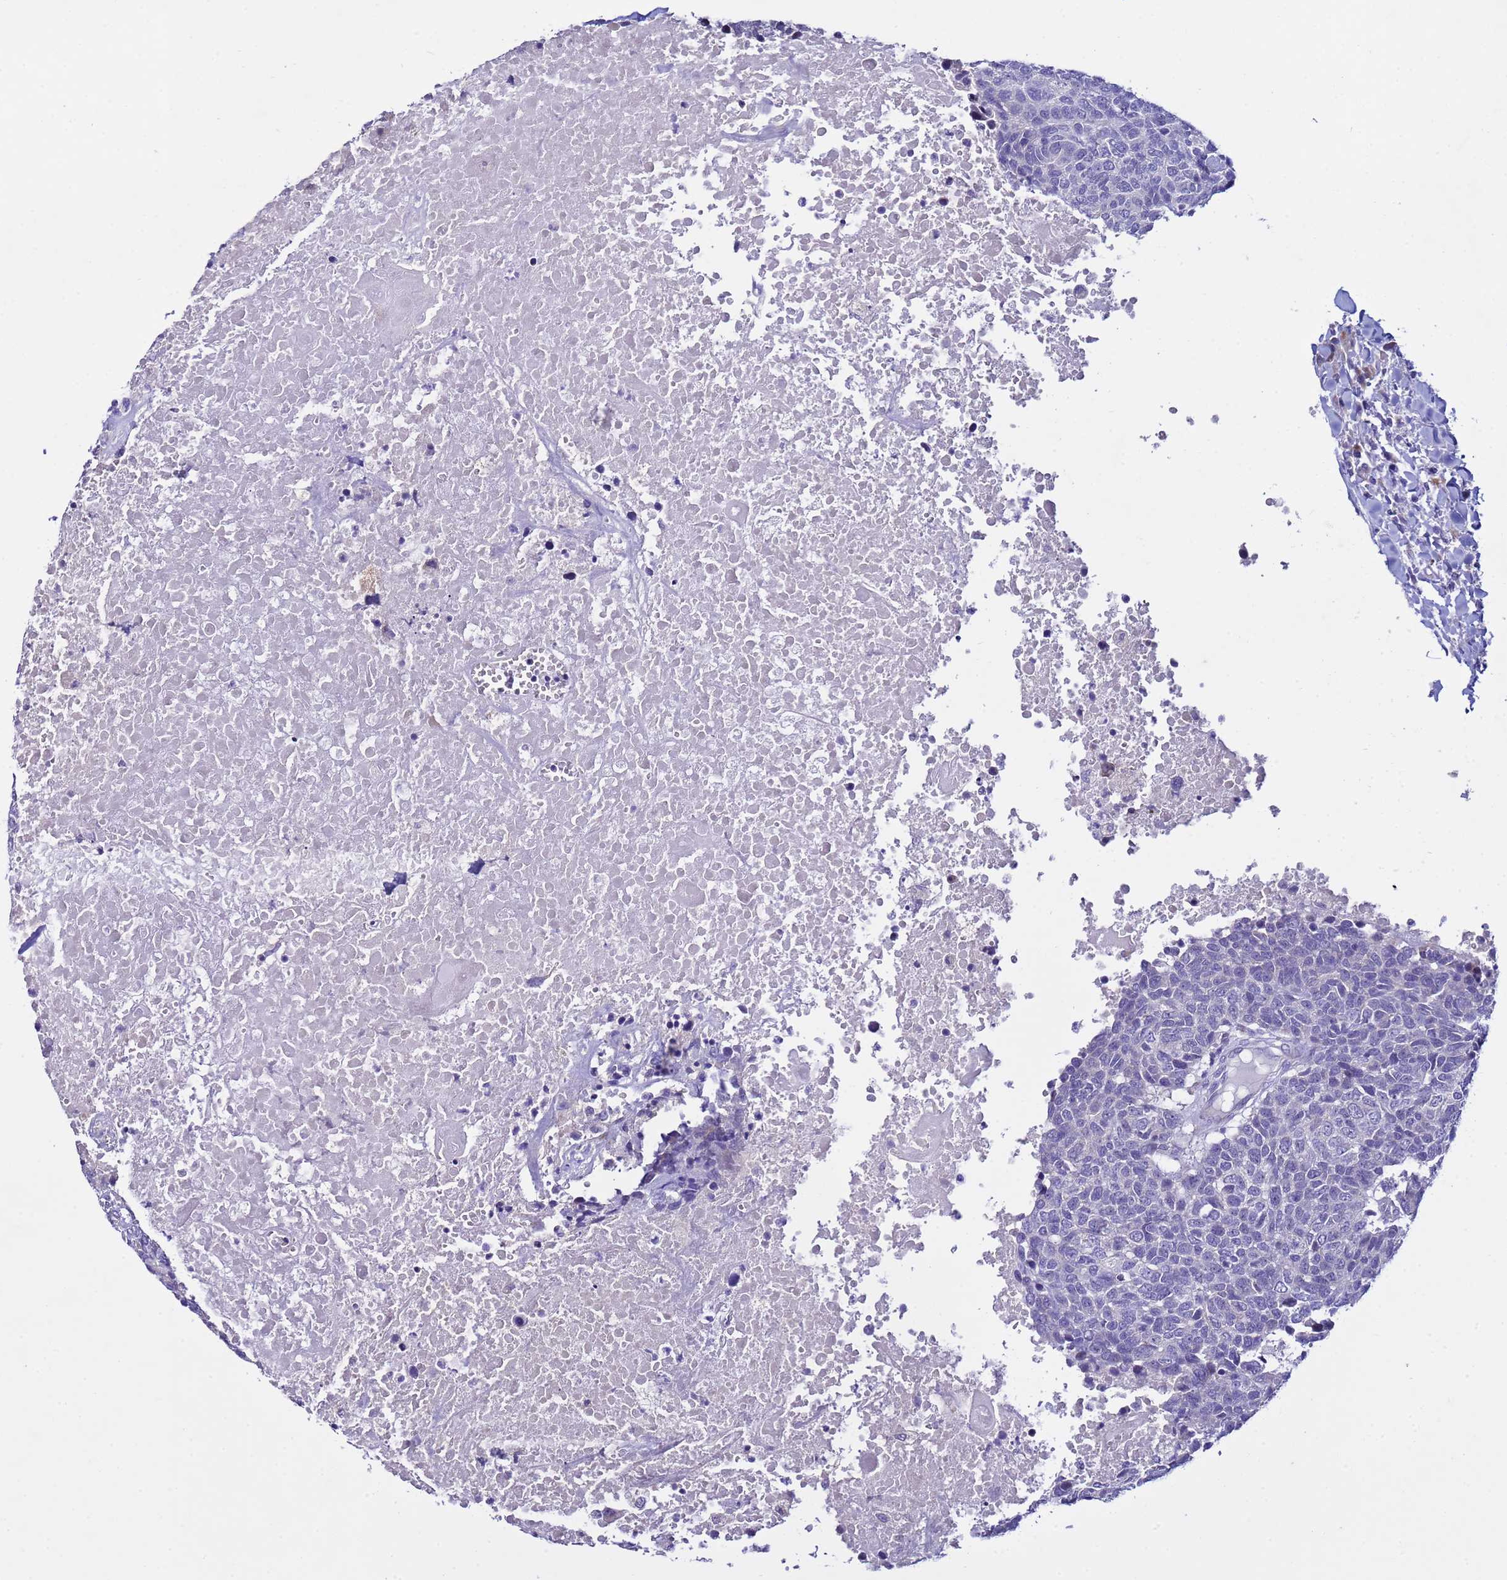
{"staining": {"intensity": "negative", "quantity": "none", "location": "none"}, "tissue": "head and neck cancer", "cell_type": "Tumor cells", "image_type": "cancer", "snomed": [{"axis": "morphology", "description": "Squamous cell carcinoma, NOS"}, {"axis": "topography", "description": "Head-Neck"}], "caption": "Histopathology image shows no protein staining in tumor cells of head and neck cancer tissue.", "gene": "IGSF11", "patient": {"sex": "male", "age": 66}}